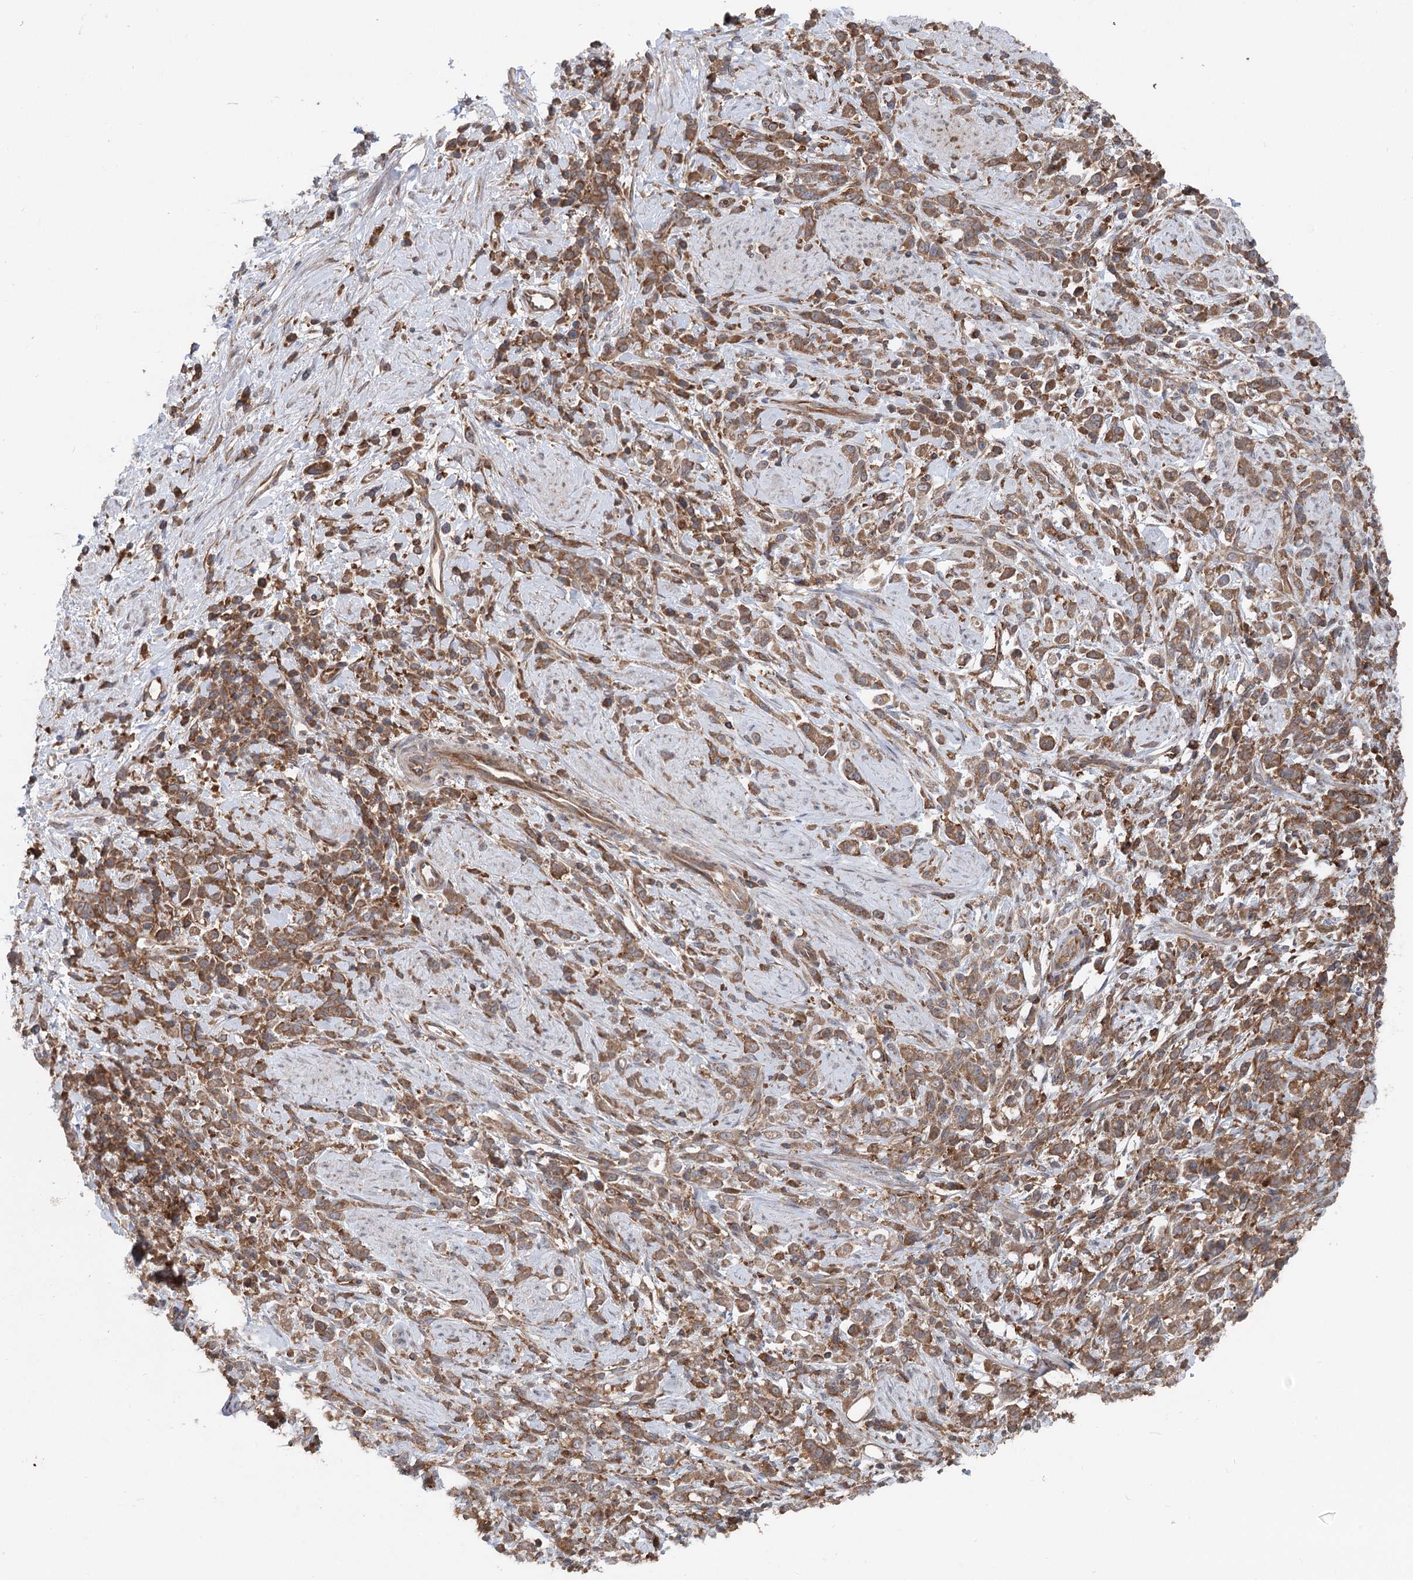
{"staining": {"intensity": "moderate", "quantity": ">75%", "location": "cytoplasmic/membranous"}, "tissue": "stomach cancer", "cell_type": "Tumor cells", "image_type": "cancer", "snomed": [{"axis": "morphology", "description": "Adenocarcinoma, NOS"}, {"axis": "topography", "description": "Stomach"}], "caption": "Moderate cytoplasmic/membranous protein staining is seen in approximately >75% of tumor cells in stomach adenocarcinoma.", "gene": "PPP1R21", "patient": {"sex": "female", "age": 60}}